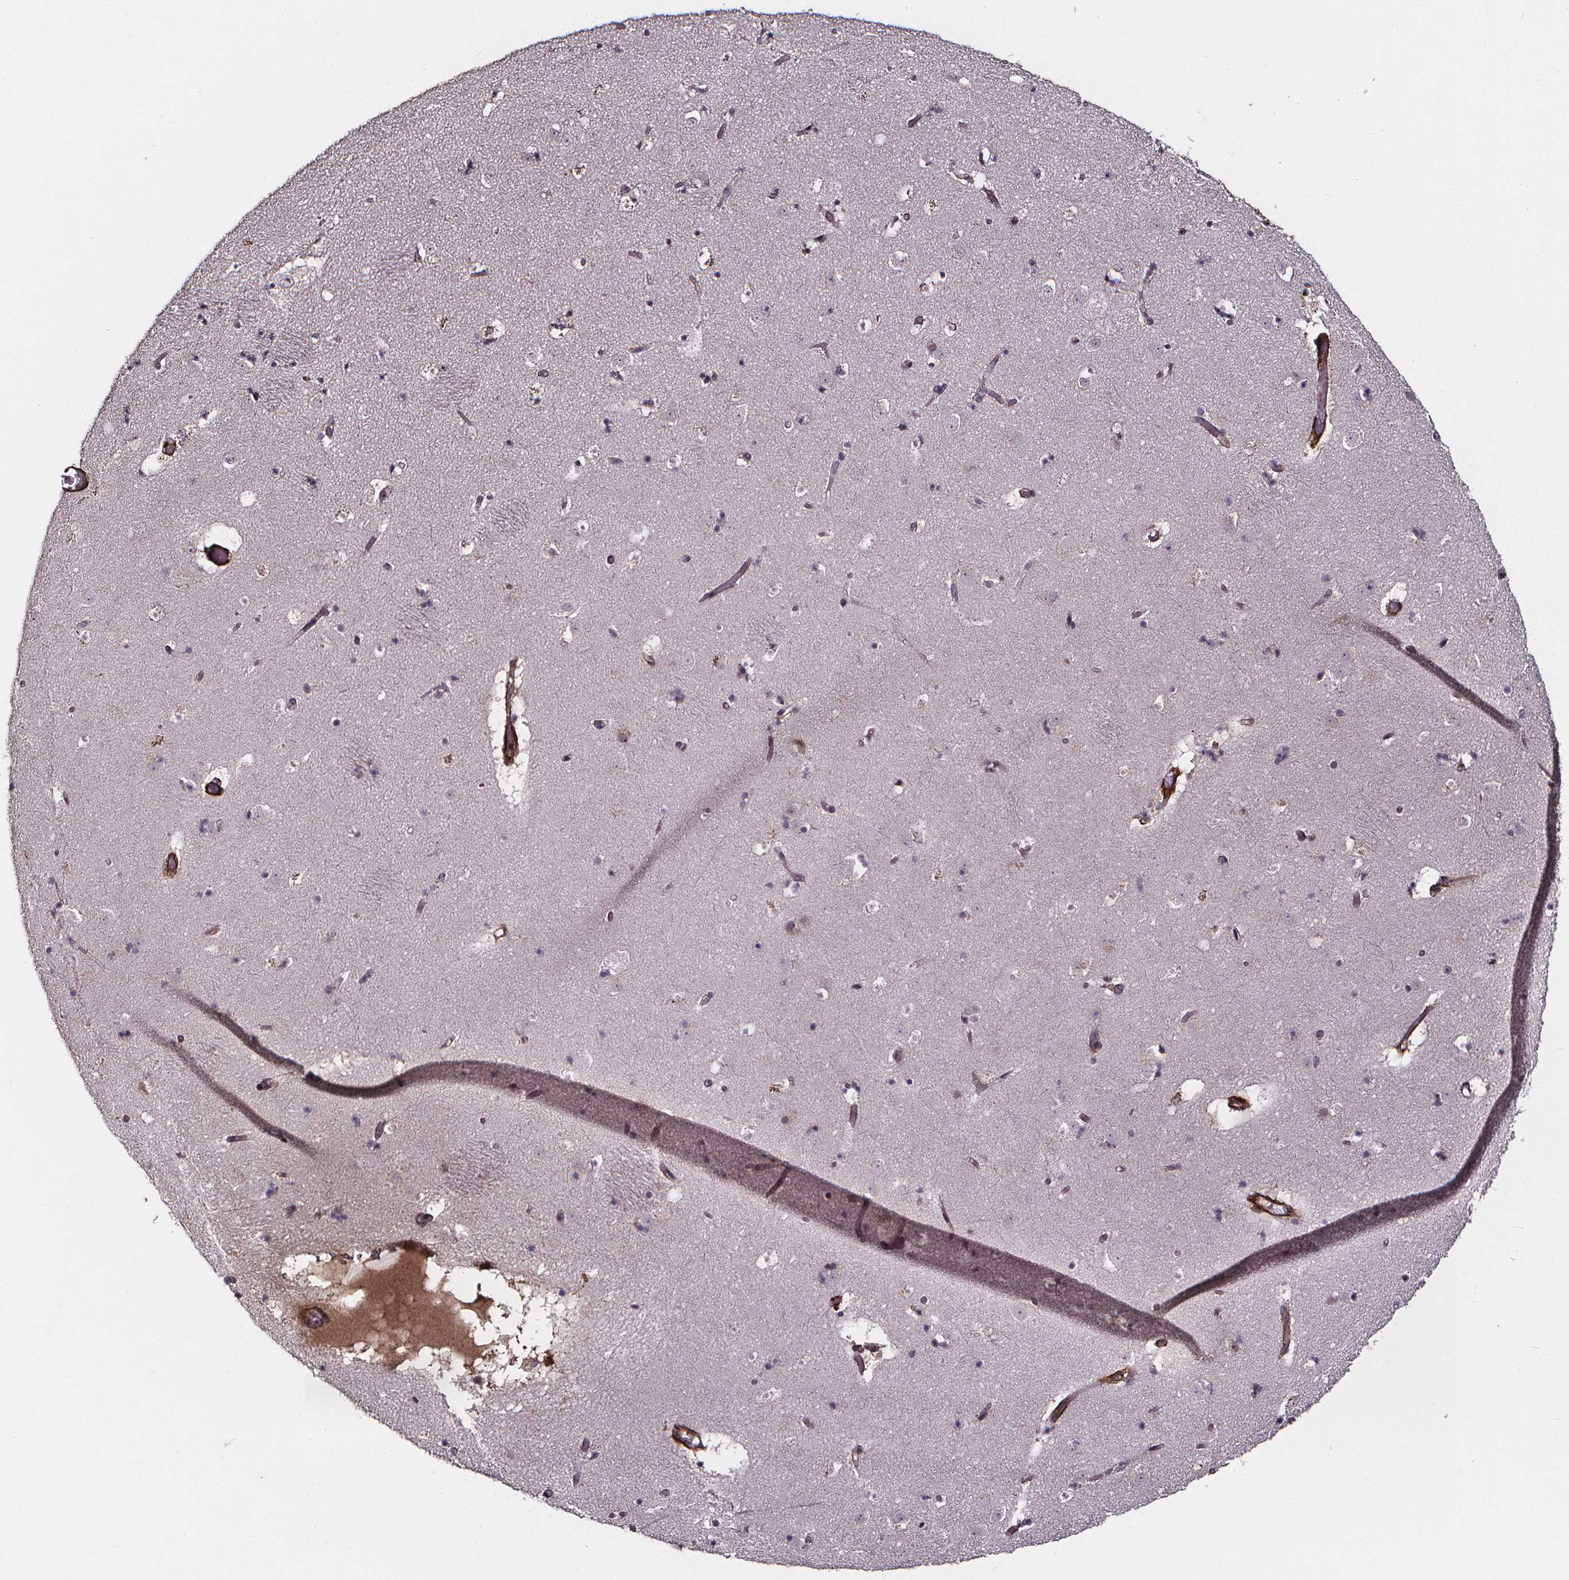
{"staining": {"intensity": "weak", "quantity": "<25%", "location": "cytoplasmic/membranous"}, "tissue": "caudate", "cell_type": "Glial cells", "image_type": "normal", "snomed": [{"axis": "morphology", "description": "Normal tissue, NOS"}, {"axis": "topography", "description": "Lateral ventricle wall"}], "caption": "This is an immunohistochemistry (IHC) image of normal caudate. There is no positivity in glial cells.", "gene": "AEBP1", "patient": {"sex": "female", "age": 42}}